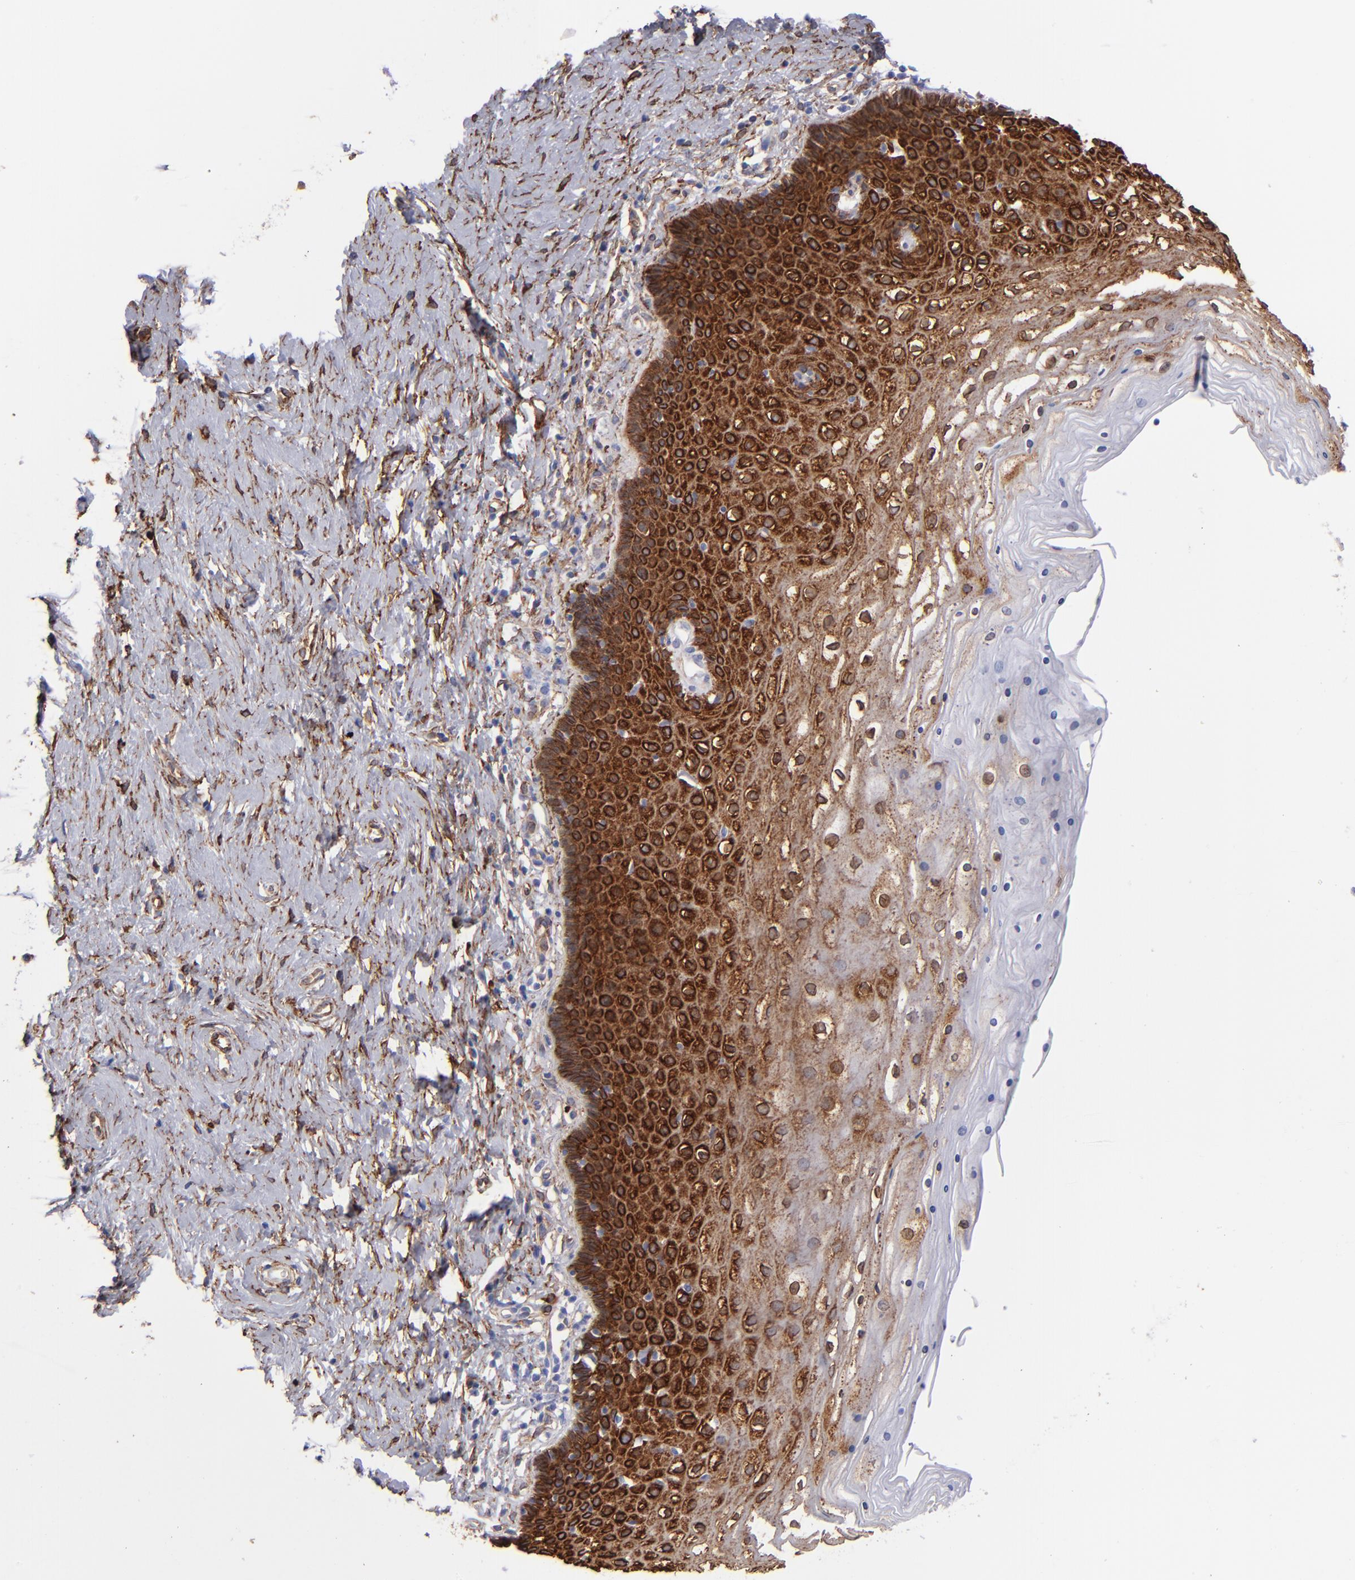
{"staining": {"intensity": "negative", "quantity": "none", "location": "none"}, "tissue": "cervix", "cell_type": "Glandular cells", "image_type": "normal", "snomed": [{"axis": "morphology", "description": "Normal tissue, NOS"}, {"axis": "topography", "description": "Cervix"}], "caption": "Immunohistochemistry image of benign cervix stained for a protein (brown), which displays no expression in glandular cells. Nuclei are stained in blue.", "gene": "AHNAK2", "patient": {"sex": "female", "age": 39}}